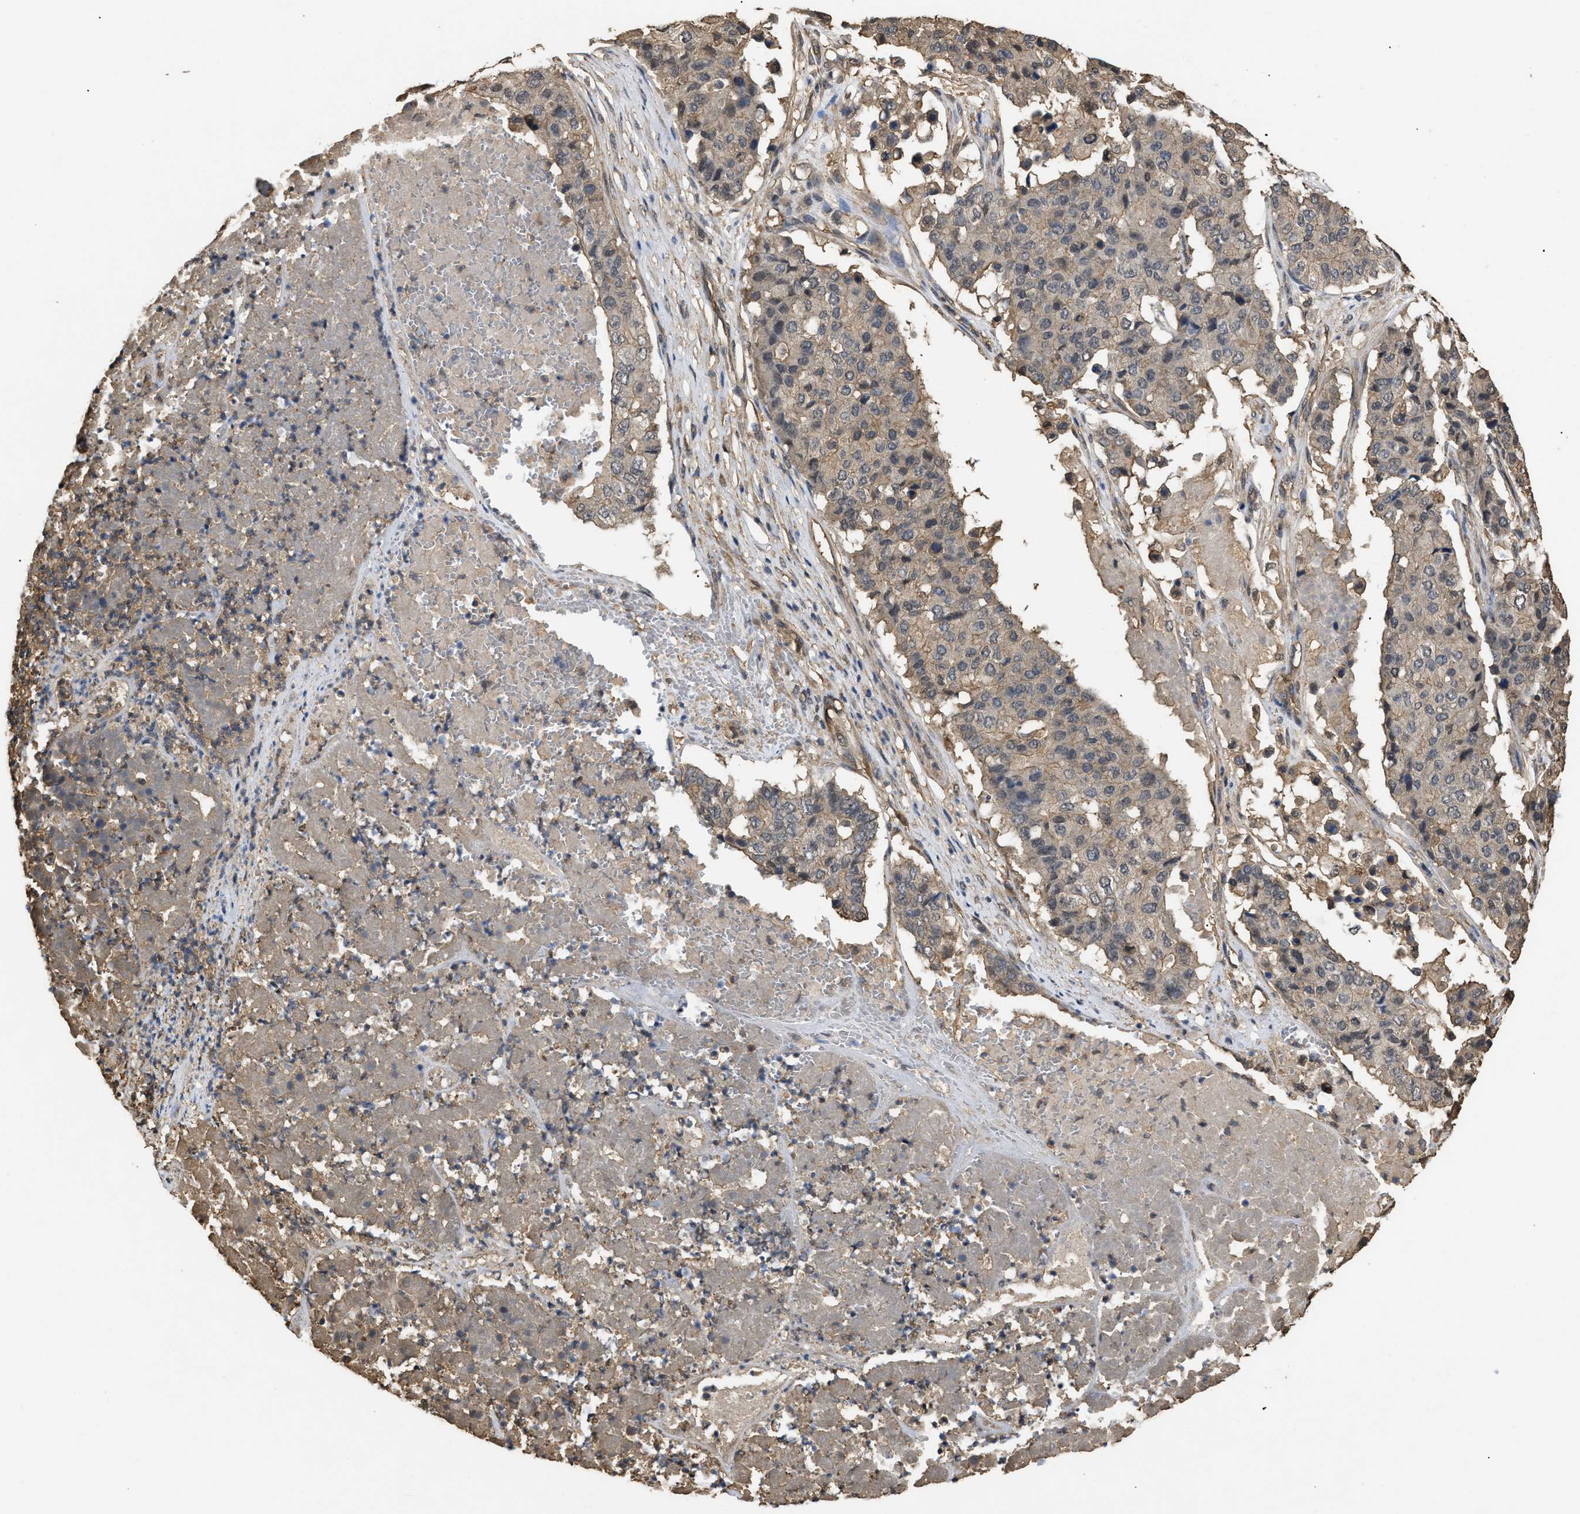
{"staining": {"intensity": "weak", "quantity": ">75%", "location": "cytoplasmic/membranous"}, "tissue": "pancreatic cancer", "cell_type": "Tumor cells", "image_type": "cancer", "snomed": [{"axis": "morphology", "description": "Adenocarcinoma, NOS"}, {"axis": "topography", "description": "Pancreas"}], "caption": "Immunohistochemistry (IHC) image of neoplastic tissue: pancreatic cancer stained using IHC exhibits low levels of weak protein expression localized specifically in the cytoplasmic/membranous of tumor cells, appearing as a cytoplasmic/membranous brown color.", "gene": "CALM1", "patient": {"sex": "male", "age": 50}}